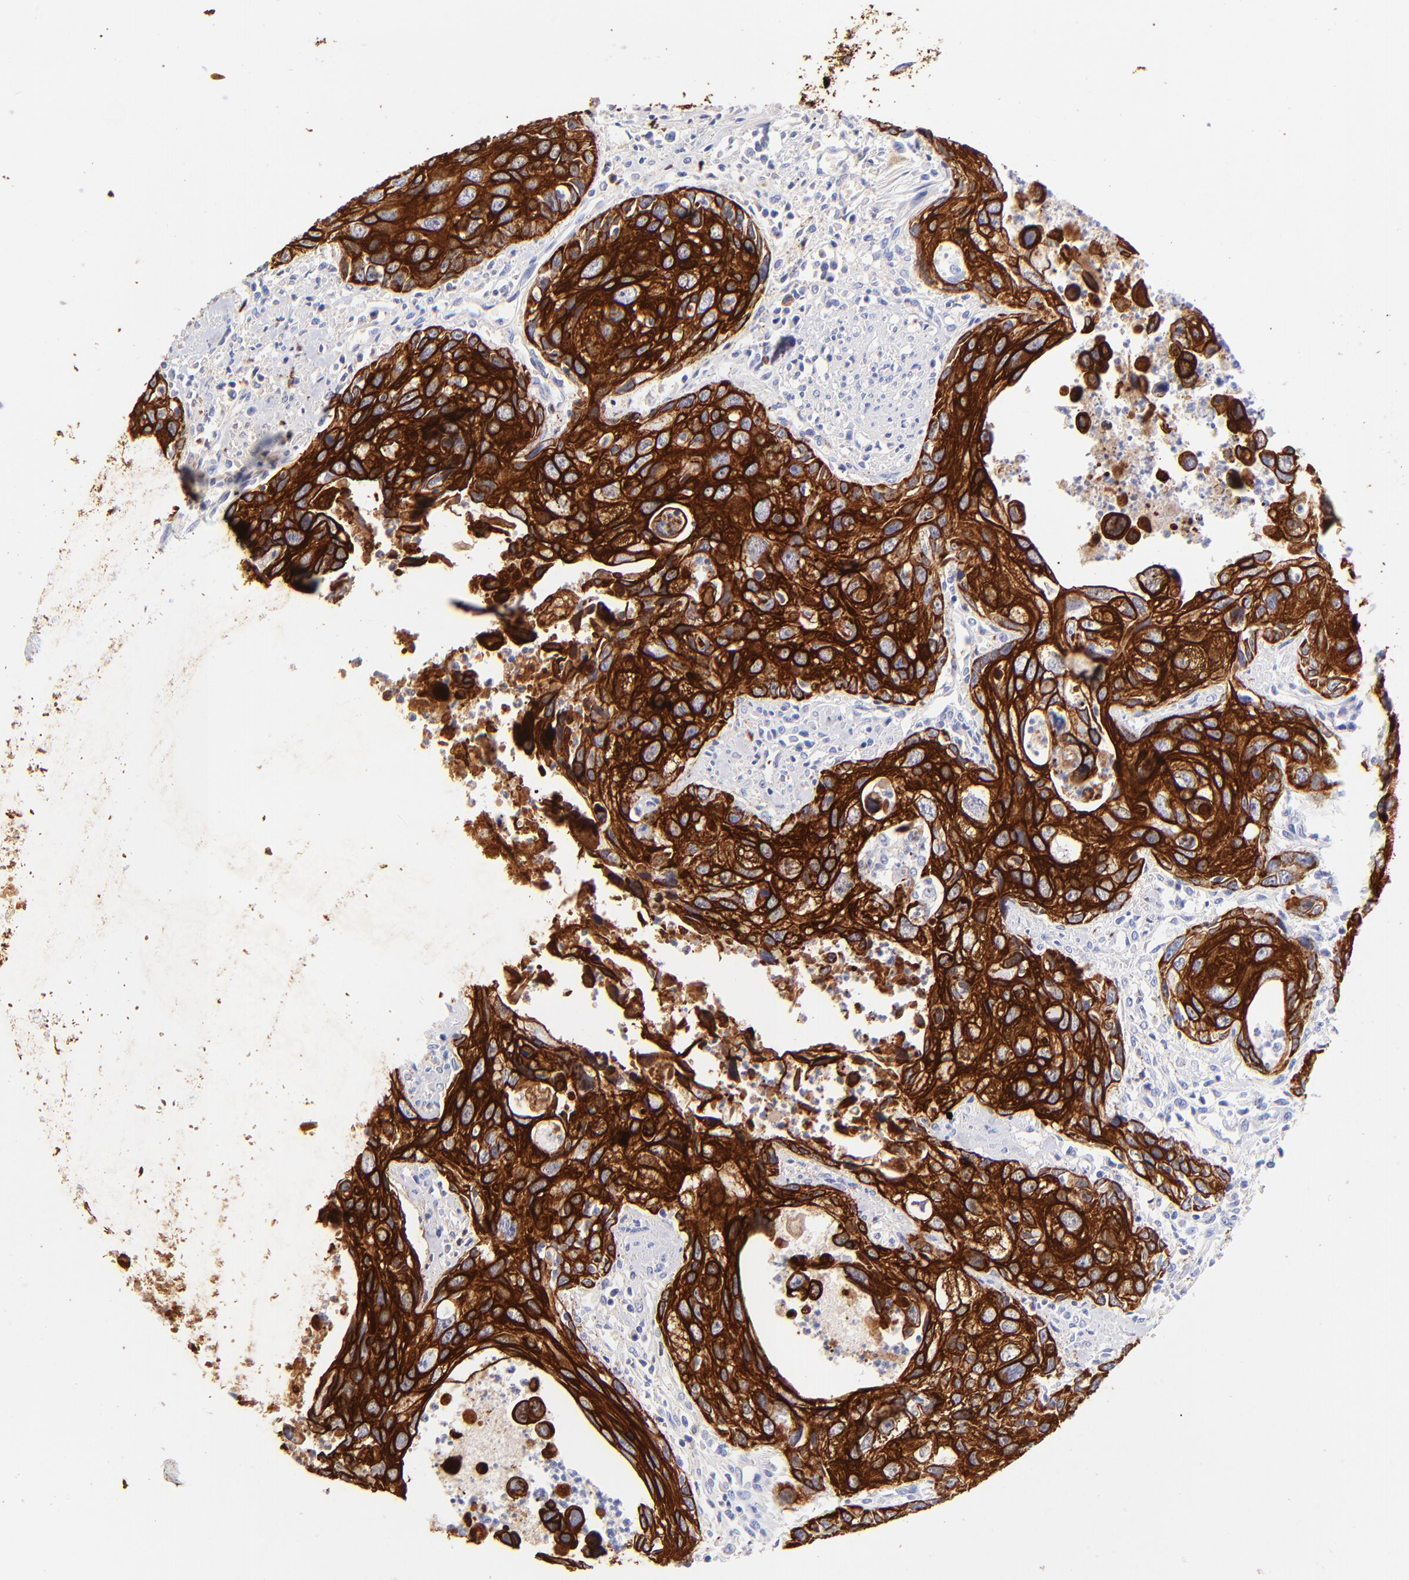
{"staining": {"intensity": "strong", "quantity": ">75%", "location": "cytoplasmic/membranous"}, "tissue": "urothelial cancer", "cell_type": "Tumor cells", "image_type": "cancer", "snomed": [{"axis": "morphology", "description": "Urothelial carcinoma, High grade"}, {"axis": "topography", "description": "Urinary bladder"}], "caption": "Strong cytoplasmic/membranous staining is seen in approximately >75% of tumor cells in urothelial cancer. (Brightfield microscopy of DAB IHC at high magnification).", "gene": "KRT19", "patient": {"sex": "male", "age": 71}}